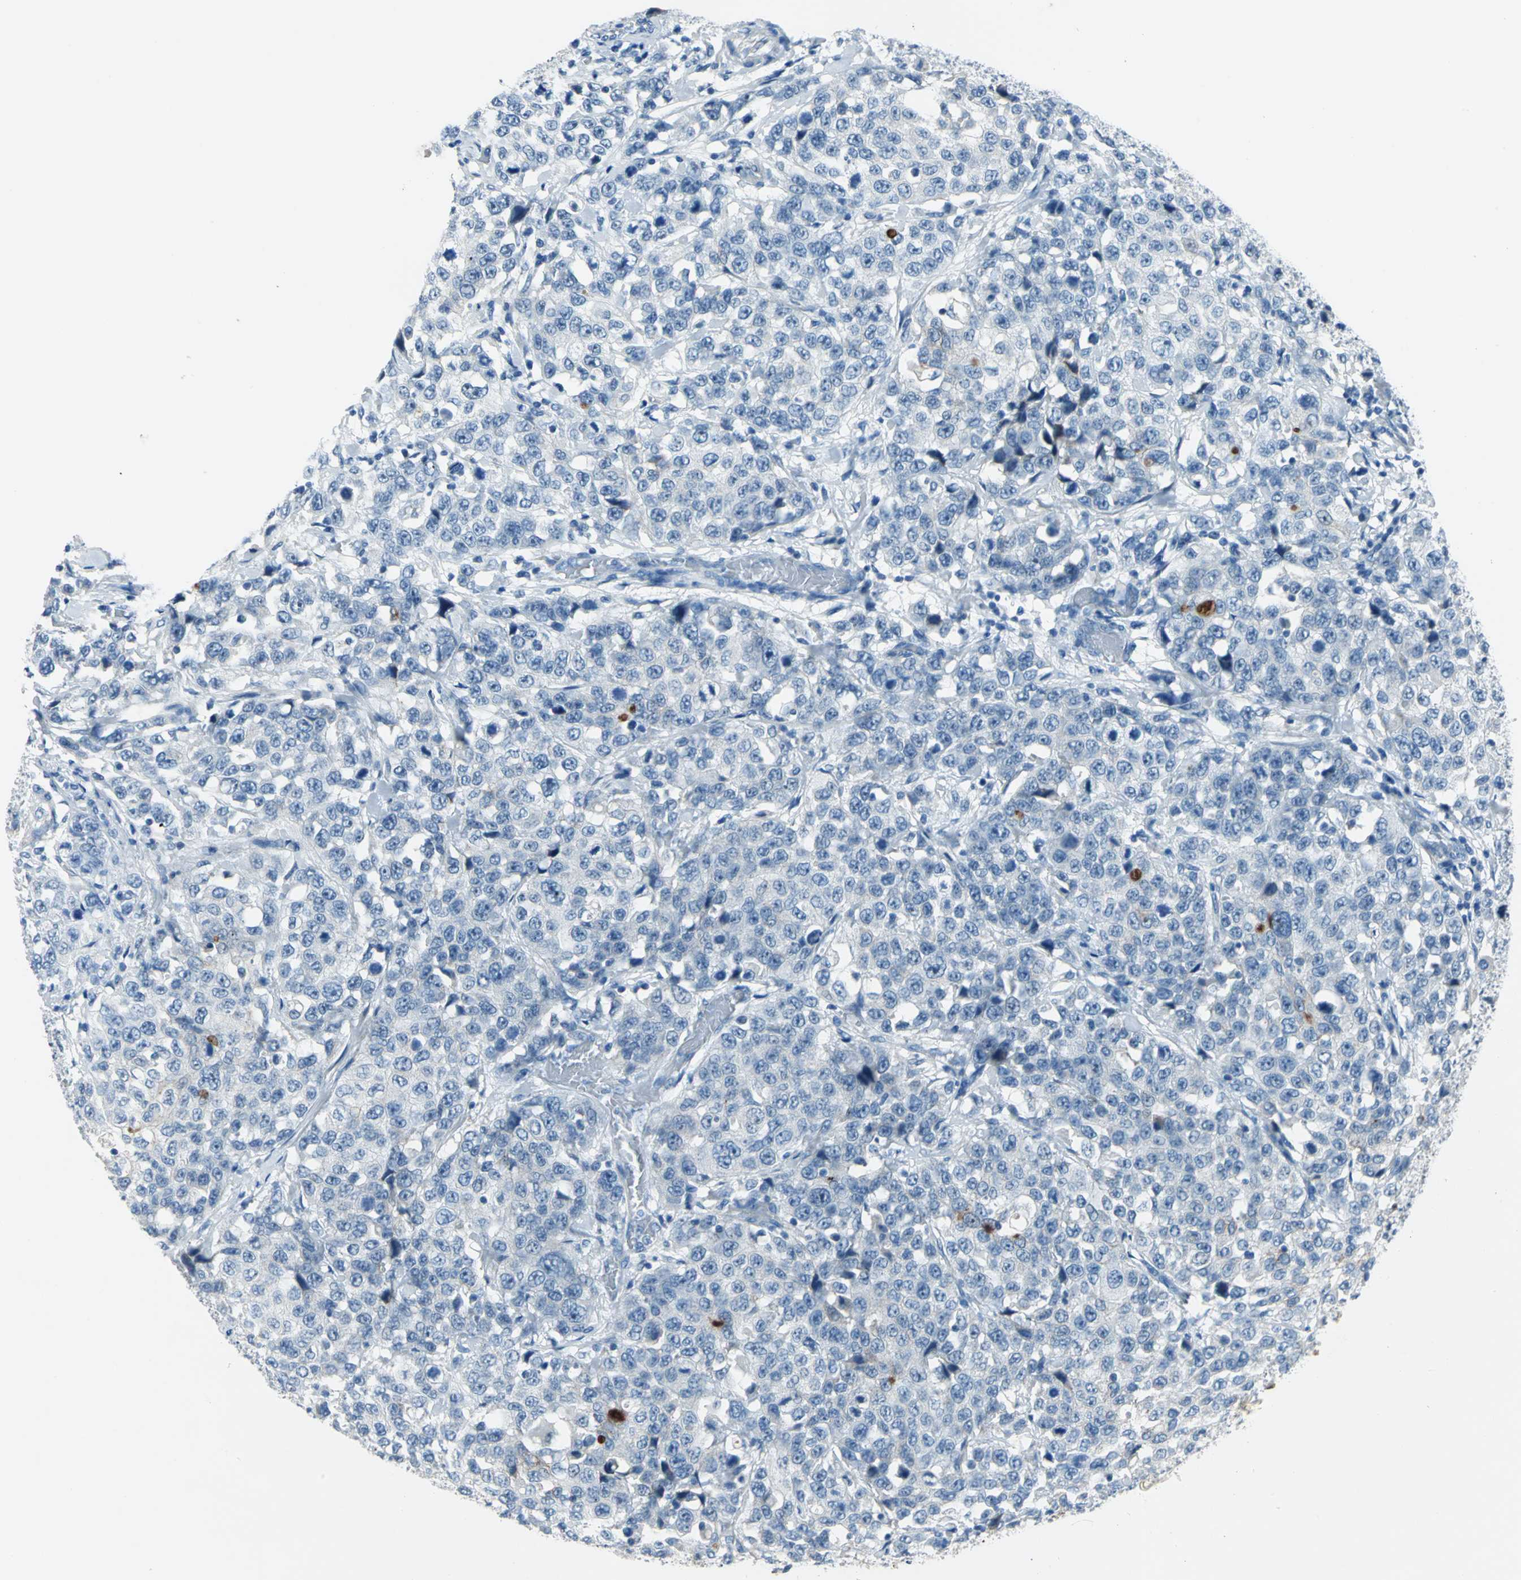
{"staining": {"intensity": "strong", "quantity": "<25%", "location": "cytoplasmic/membranous"}, "tissue": "stomach cancer", "cell_type": "Tumor cells", "image_type": "cancer", "snomed": [{"axis": "morphology", "description": "Normal tissue, NOS"}, {"axis": "morphology", "description": "Adenocarcinoma, NOS"}, {"axis": "topography", "description": "Stomach"}], "caption": "Strong cytoplasmic/membranous protein expression is appreciated in about <25% of tumor cells in adenocarcinoma (stomach).", "gene": "MUC4", "patient": {"sex": "male", "age": 48}}